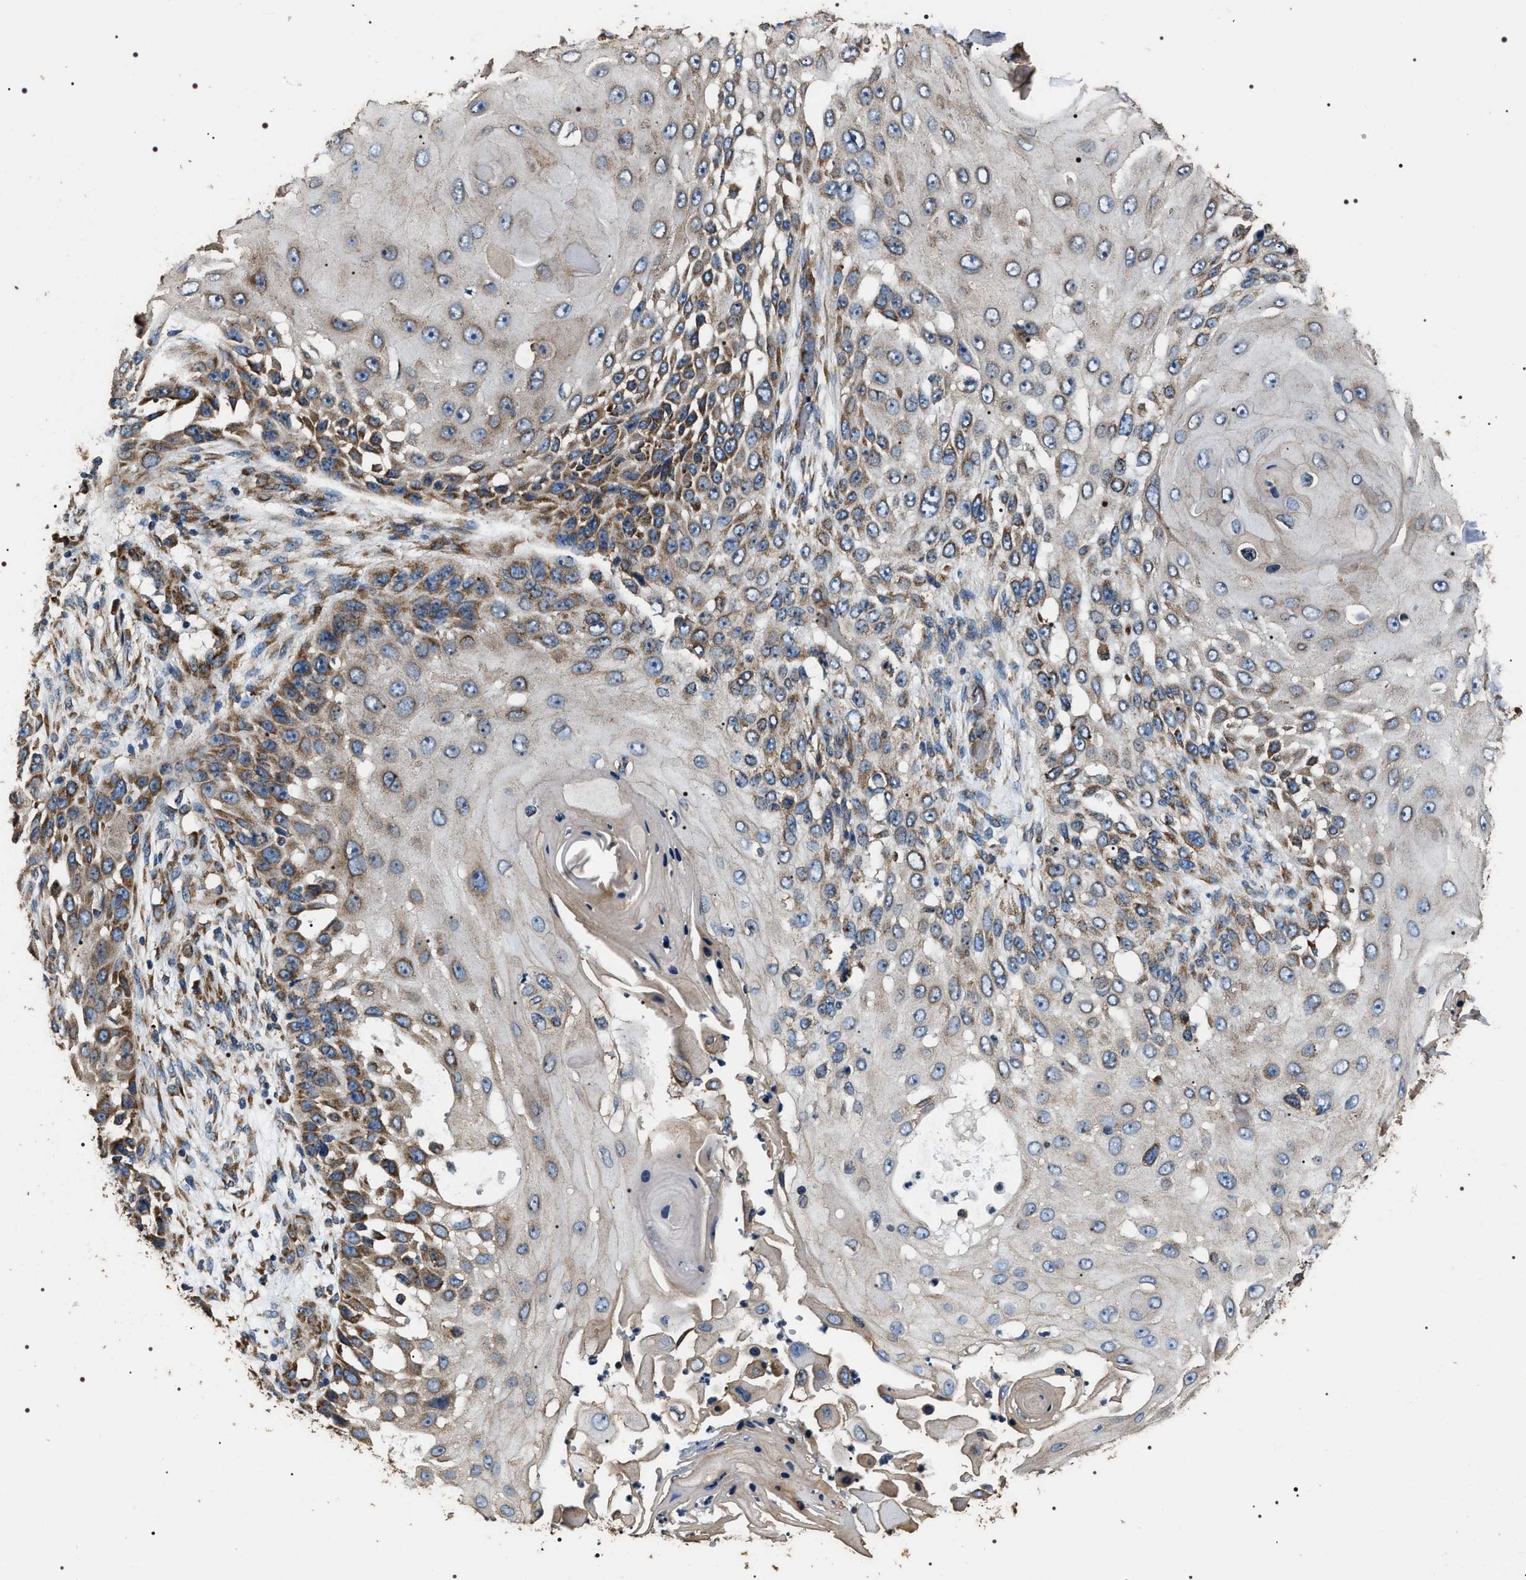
{"staining": {"intensity": "moderate", "quantity": ">75%", "location": "cytoplasmic/membranous"}, "tissue": "skin cancer", "cell_type": "Tumor cells", "image_type": "cancer", "snomed": [{"axis": "morphology", "description": "Squamous cell carcinoma, NOS"}, {"axis": "topography", "description": "Skin"}], "caption": "This photomicrograph reveals skin cancer stained with immunohistochemistry to label a protein in brown. The cytoplasmic/membranous of tumor cells show moderate positivity for the protein. Nuclei are counter-stained blue.", "gene": "KTN1", "patient": {"sex": "female", "age": 44}}